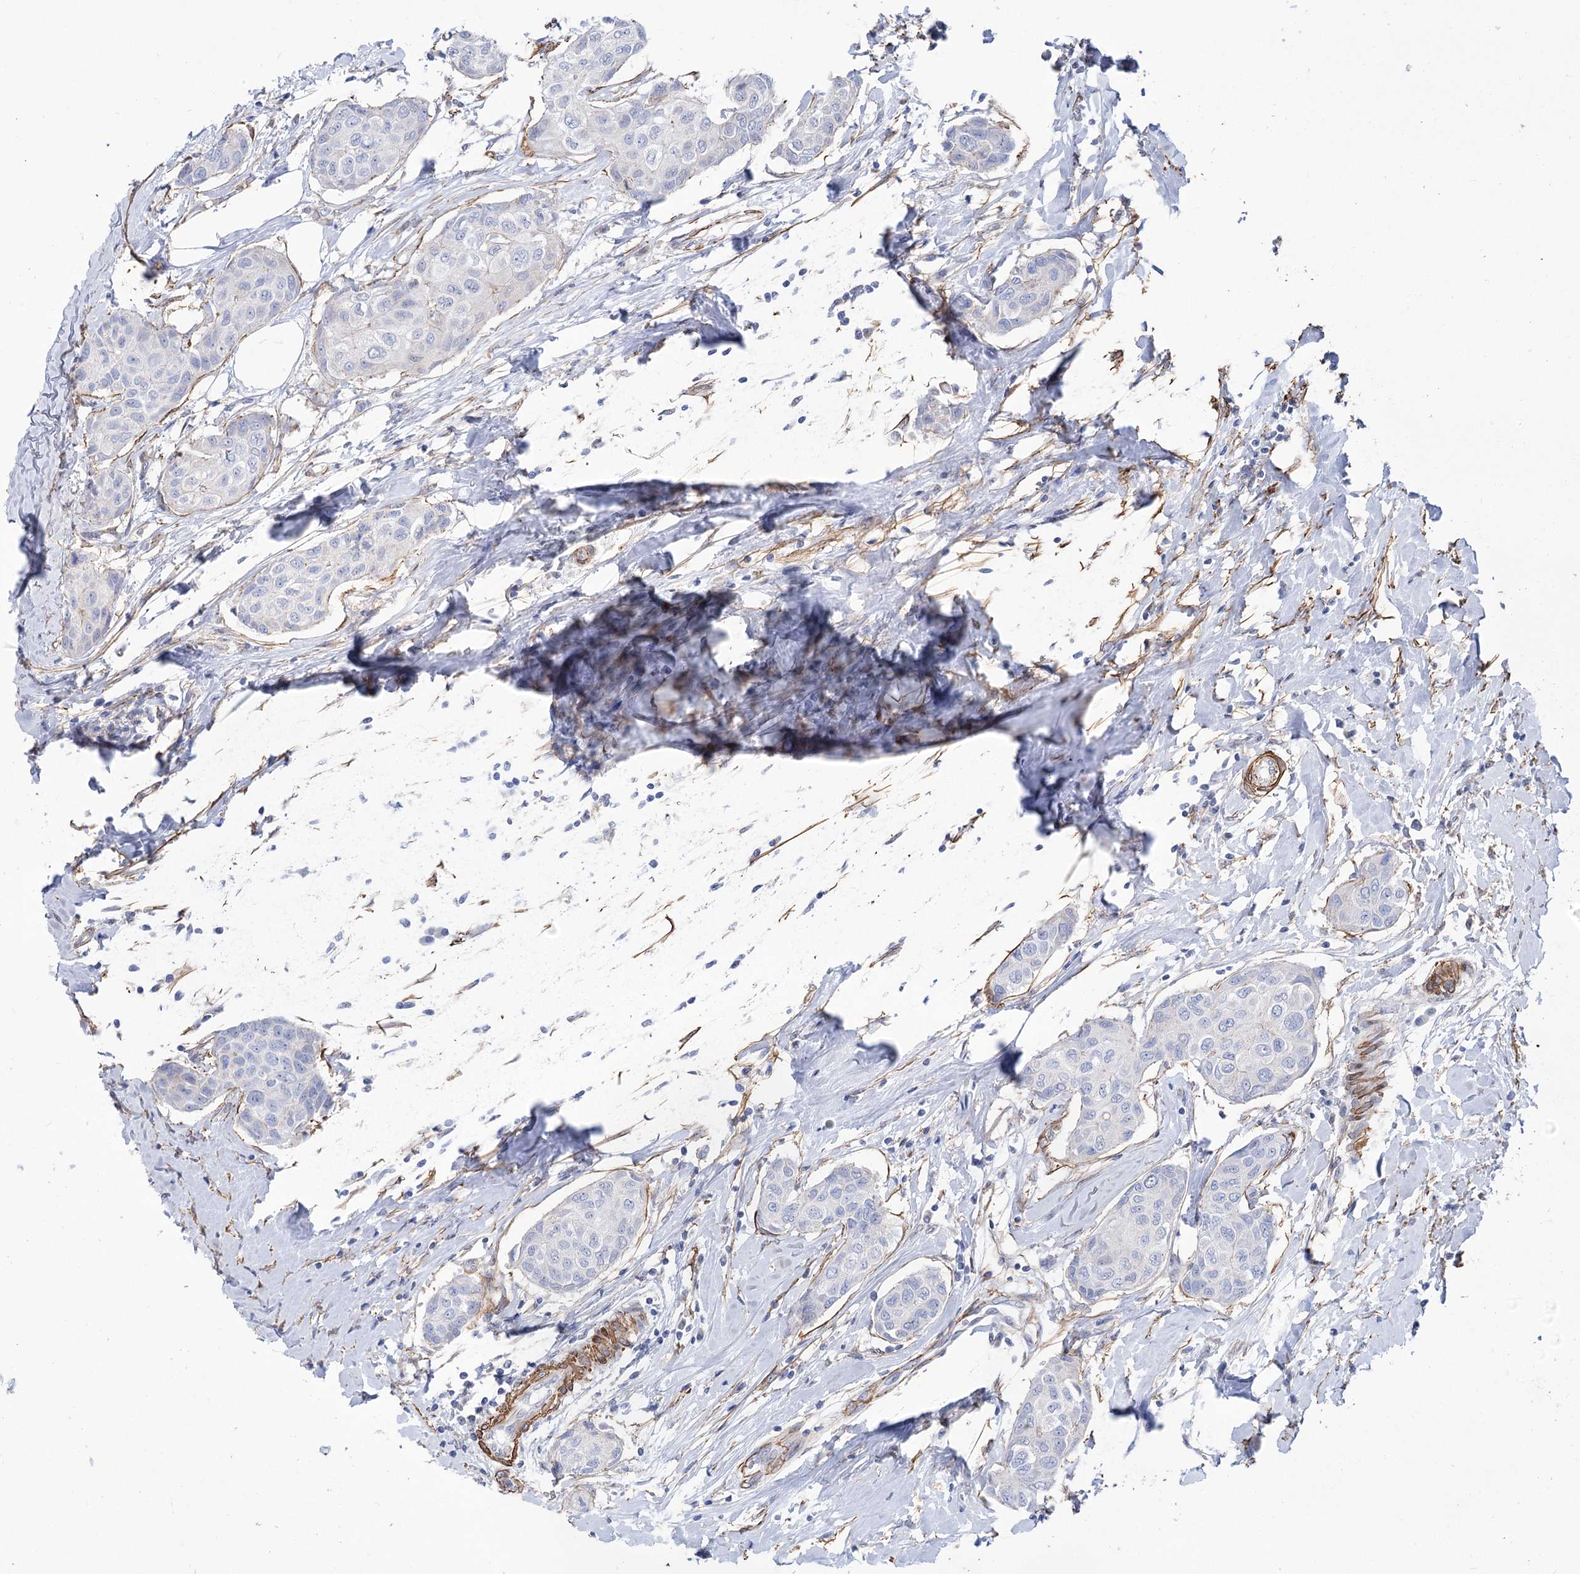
{"staining": {"intensity": "negative", "quantity": "none", "location": "none"}, "tissue": "breast cancer", "cell_type": "Tumor cells", "image_type": "cancer", "snomed": [{"axis": "morphology", "description": "Duct carcinoma"}, {"axis": "topography", "description": "Breast"}], "caption": "Breast intraductal carcinoma was stained to show a protein in brown. There is no significant expression in tumor cells.", "gene": "WASHC3", "patient": {"sex": "female", "age": 80}}